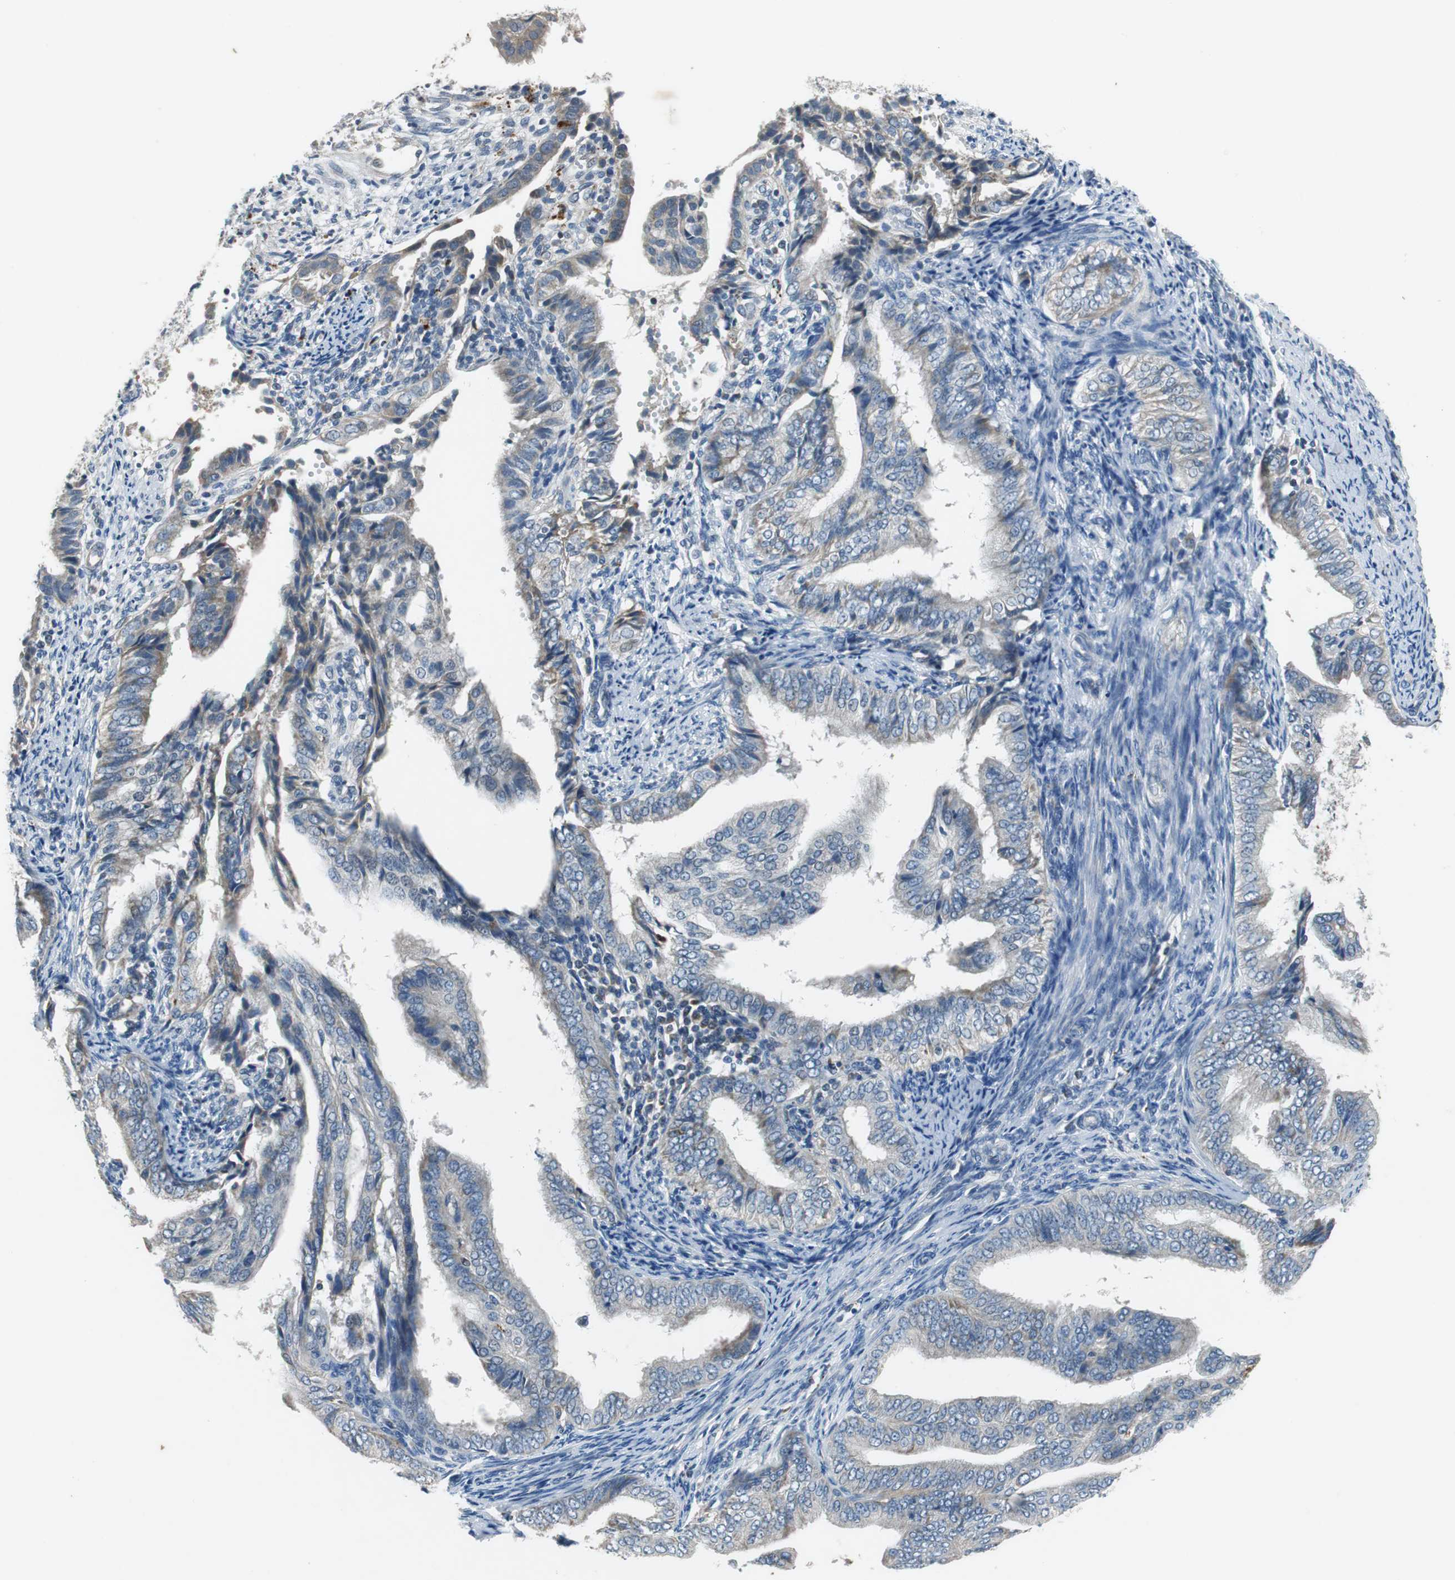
{"staining": {"intensity": "weak", "quantity": "<25%", "location": "cytoplasmic/membranous"}, "tissue": "endometrial cancer", "cell_type": "Tumor cells", "image_type": "cancer", "snomed": [{"axis": "morphology", "description": "Adenocarcinoma, NOS"}, {"axis": "topography", "description": "Endometrium"}], "caption": "The image demonstrates no significant positivity in tumor cells of adenocarcinoma (endometrial).", "gene": "NLGN1", "patient": {"sex": "female", "age": 58}}